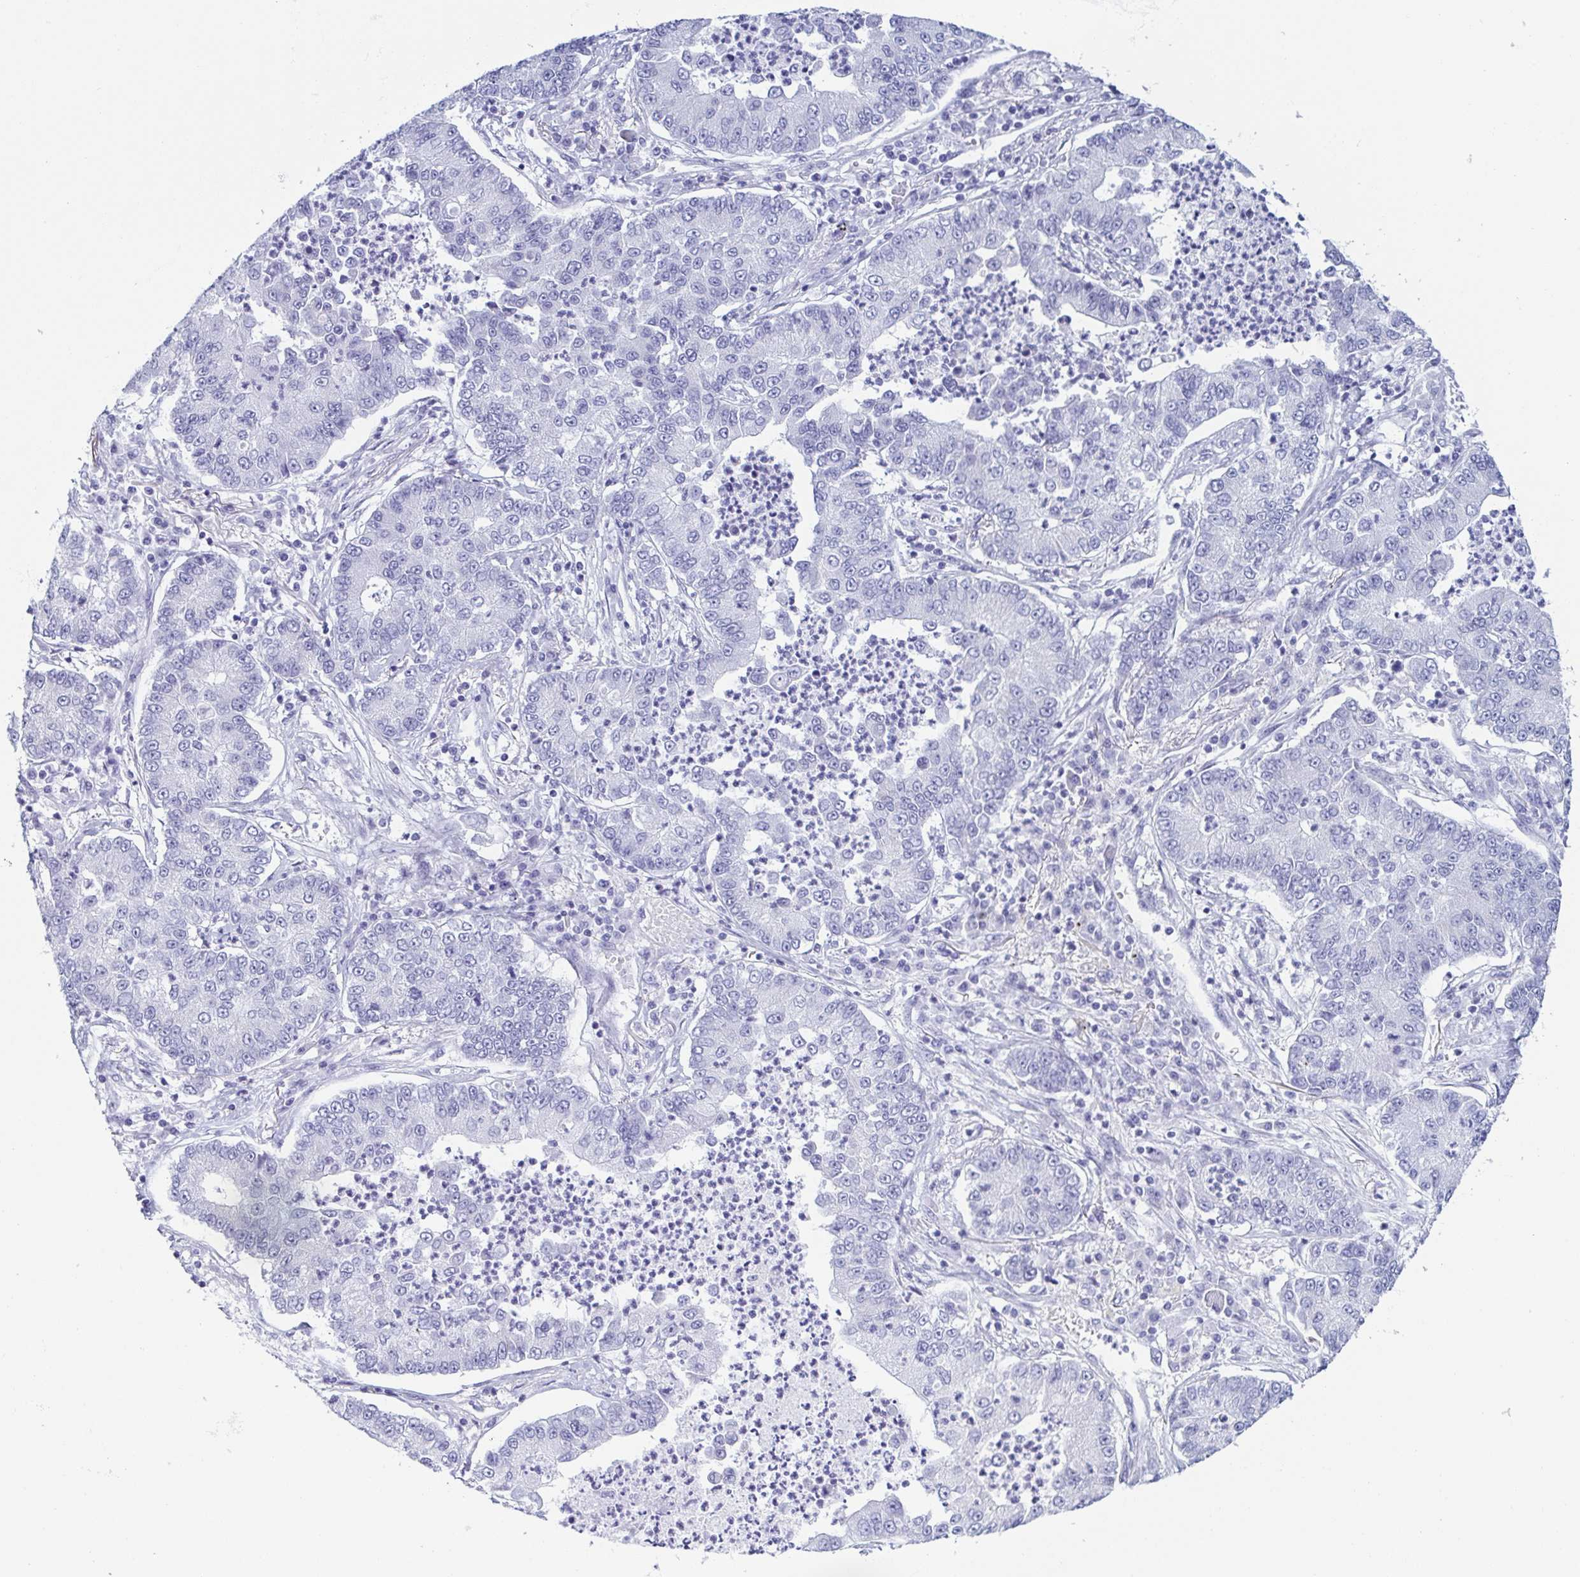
{"staining": {"intensity": "negative", "quantity": "none", "location": "none"}, "tissue": "lung cancer", "cell_type": "Tumor cells", "image_type": "cancer", "snomed": [{"axis": "morphology", "description": "Adenocarcinoma, NOS"}, {"axis": "topography", "description": "Lung"}], "caption": "The histopathology image reveals no significant positivity in tumor cells of lung cancer (adenocarcinoma).", "gene": "ZG16B", "patient": {"sex": "female", "age": 57}}